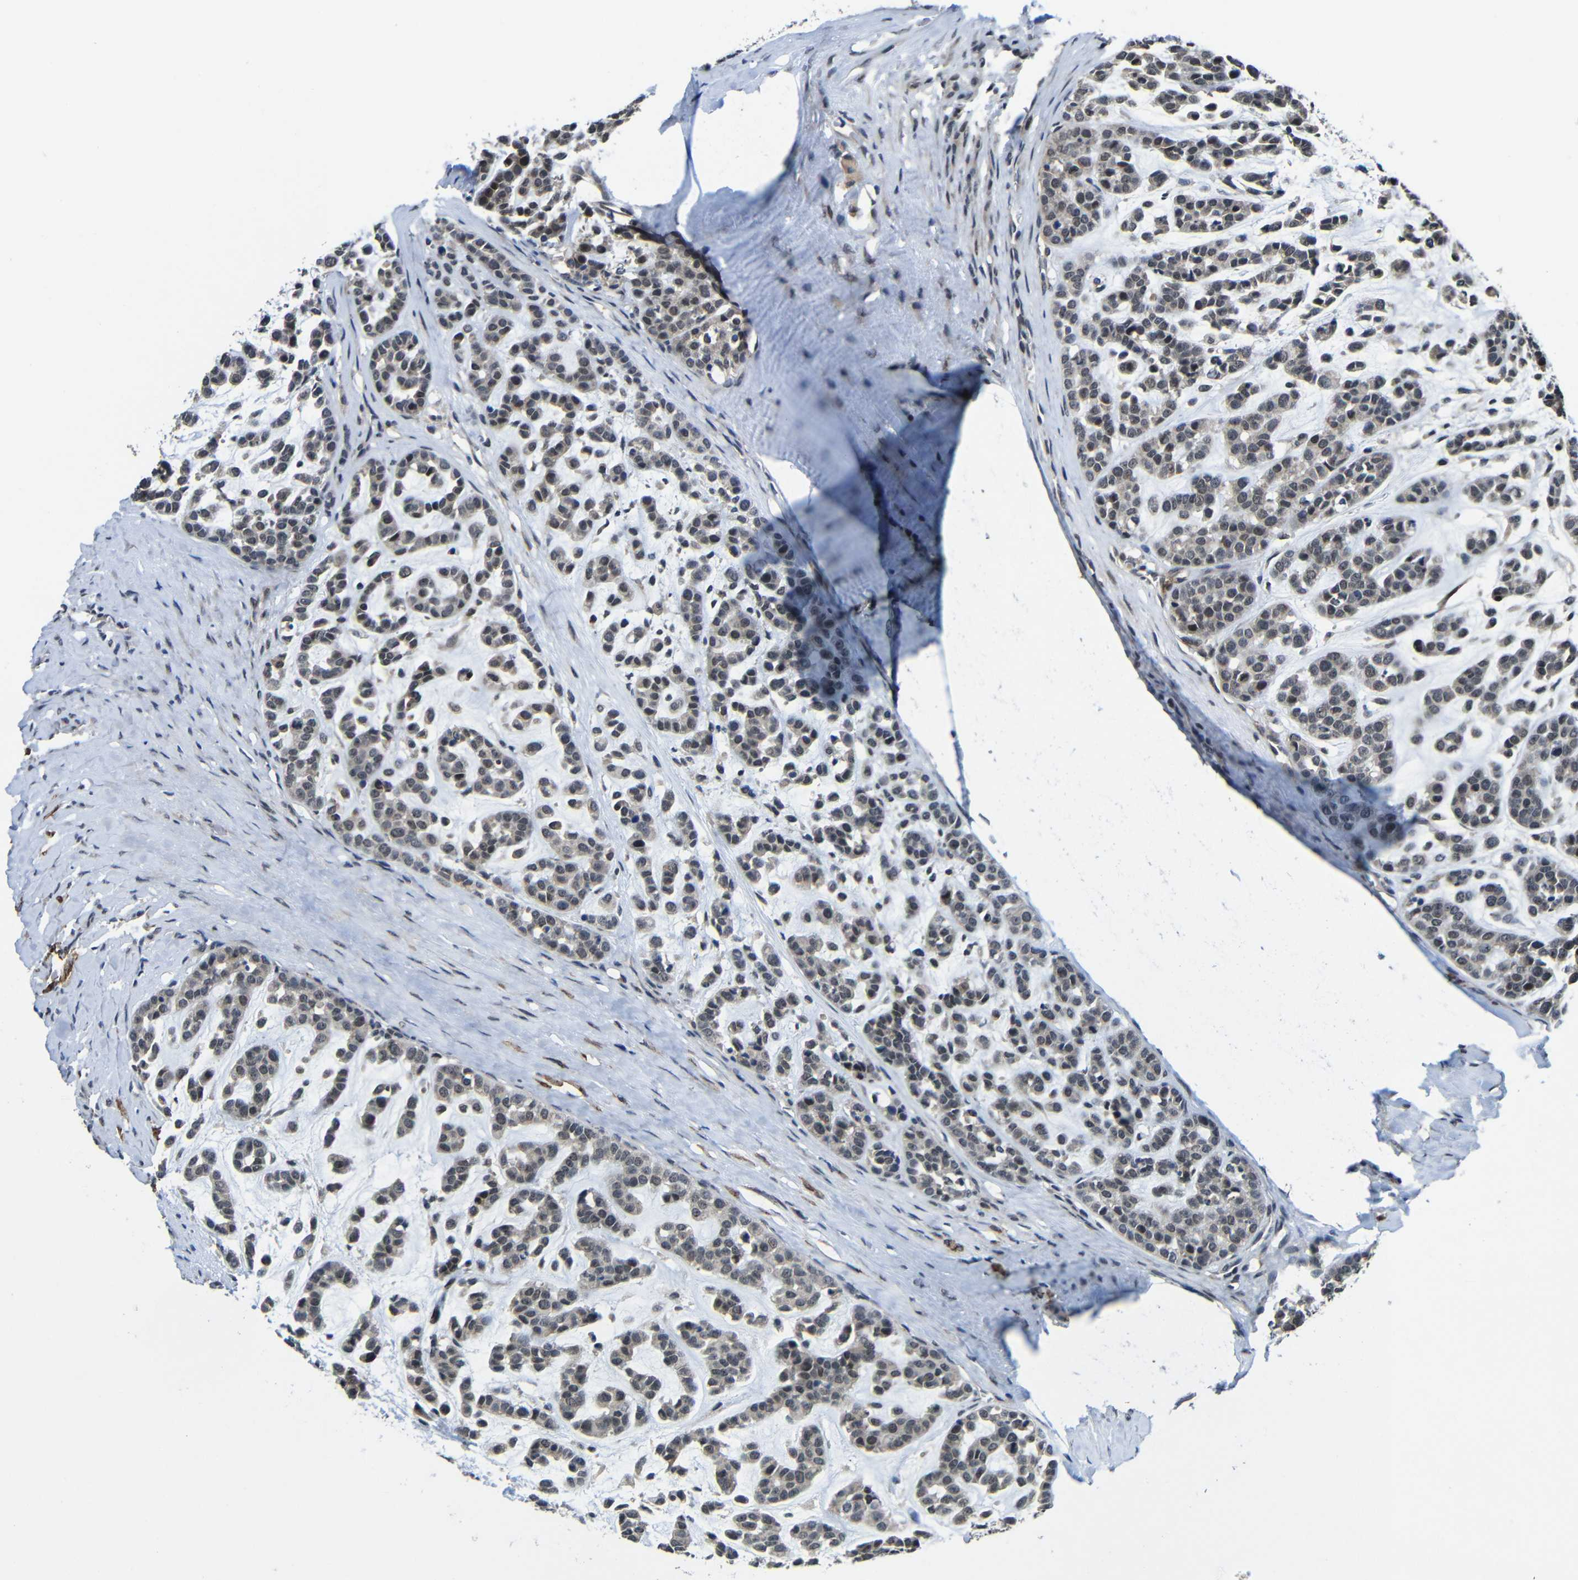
{"staining": {"intensity": "negative", "quantity": "none", "location": "none"}, "tissue": "head and neck cancer", "cell_type": "Tumor cells", "image_type": "cancer", "snomed": [{"axis": "morphology", "description": "Adenocarcinoma, NOS"}, {"axis": "morphology", "description": "Adenoma, NOS"}, {"axis": "topography", "description": "Head-Neck"}], "caption": "Human head and neck cancer stained for a protein using immunohistochemistry demonstrates no staining in tumor cells.", "gene": "FAM172A", "patient": {"sex": "female", "age": 55}}